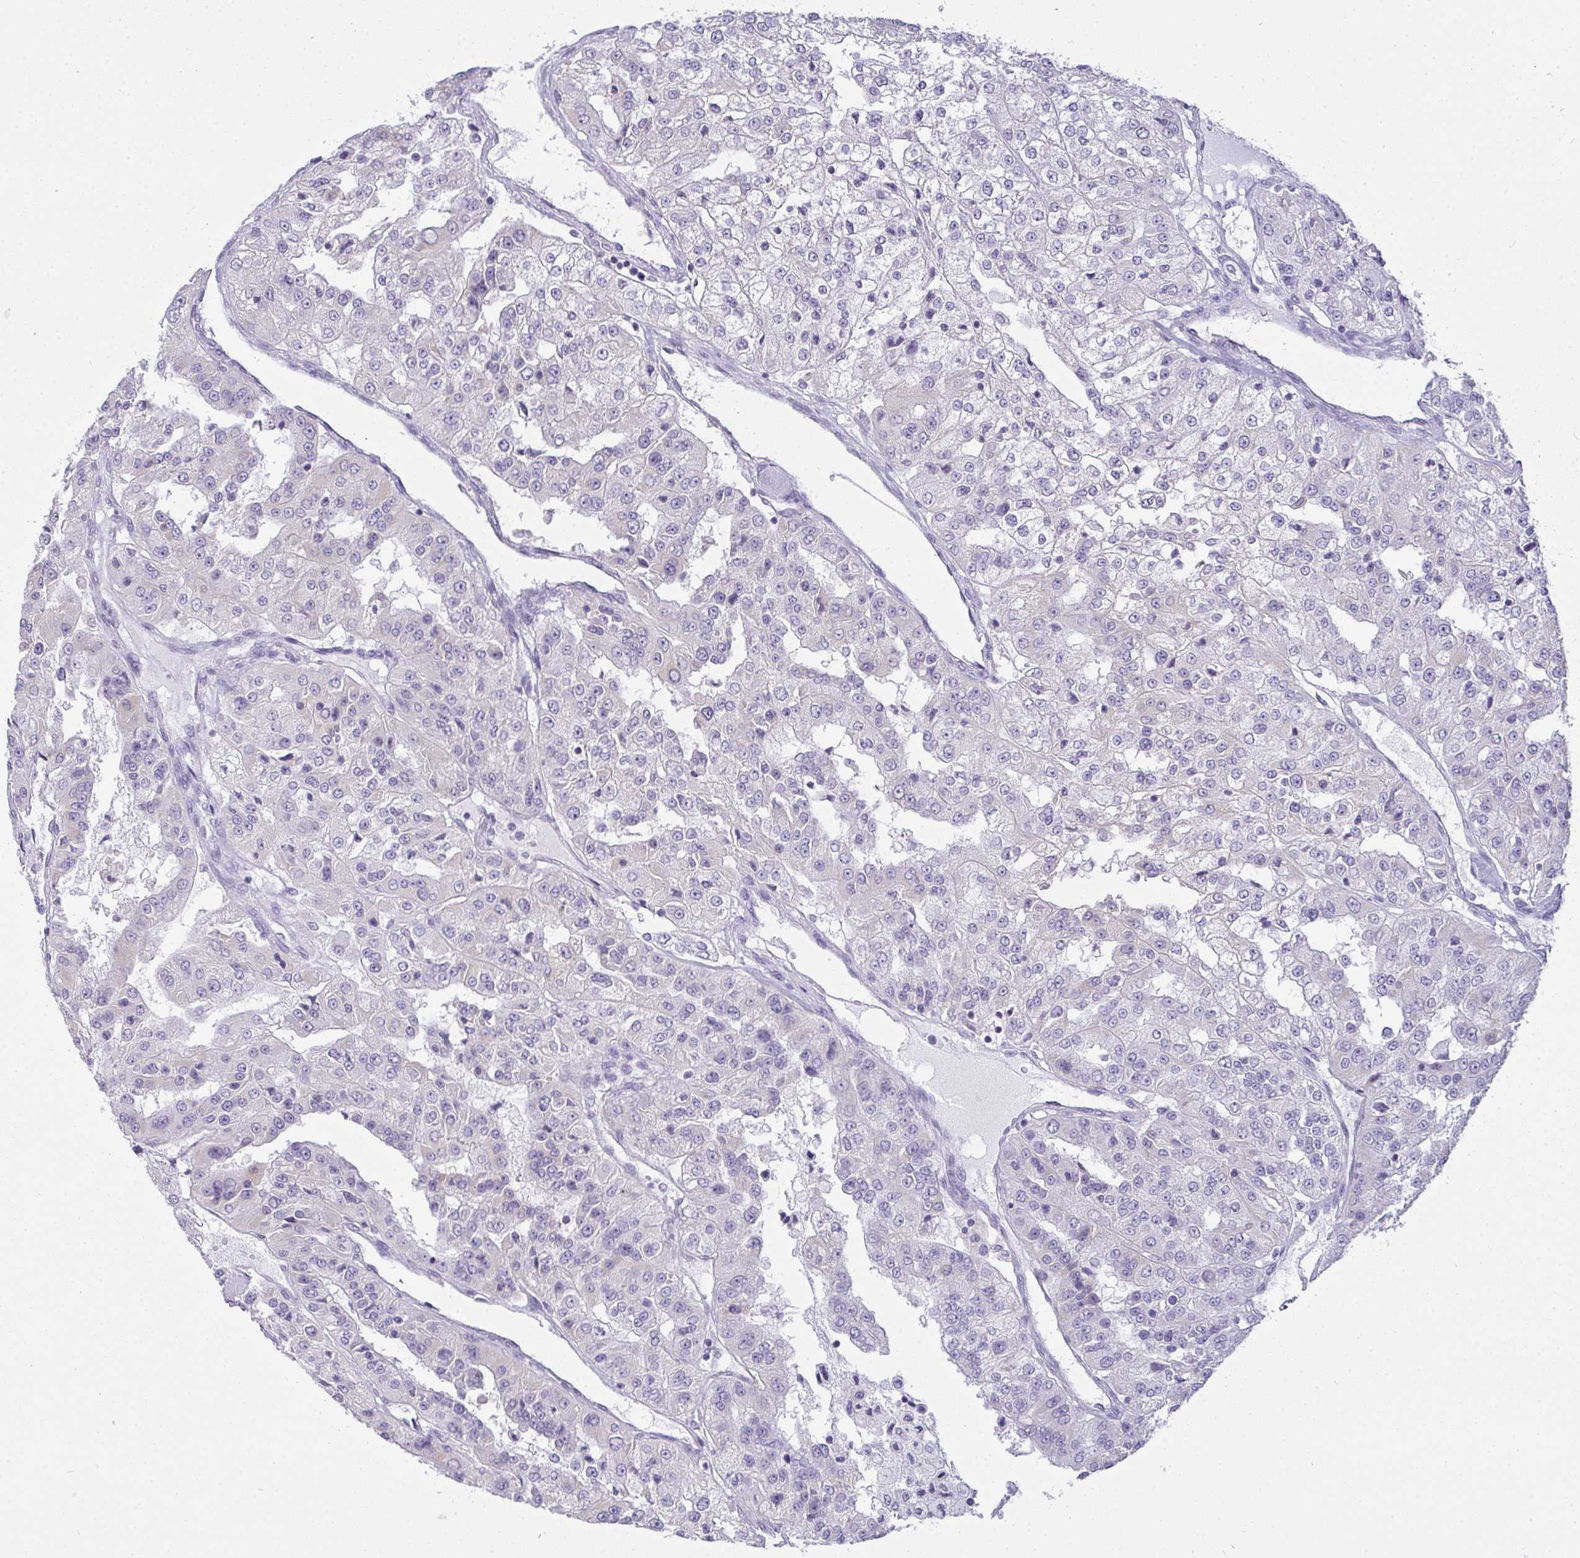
{"staining": {"intensity": "negative", "quantity": "none", "location": "none"}, "tissue": "renal cancer", "cell_type": "Tumor cells", "image_type": "cancer", "snomed": [{"axis": "morphology", "description": "Adenocarcinoma, NOS"}, {"axis": "topography", "description": "Kidney"}], "caption": "Immunohistochemical staining of adenocarcinoma (renal) displays no significant staining in tumor cells.", "gene": "GSDMB", "patient": {"sex": "female", "age": 63}}